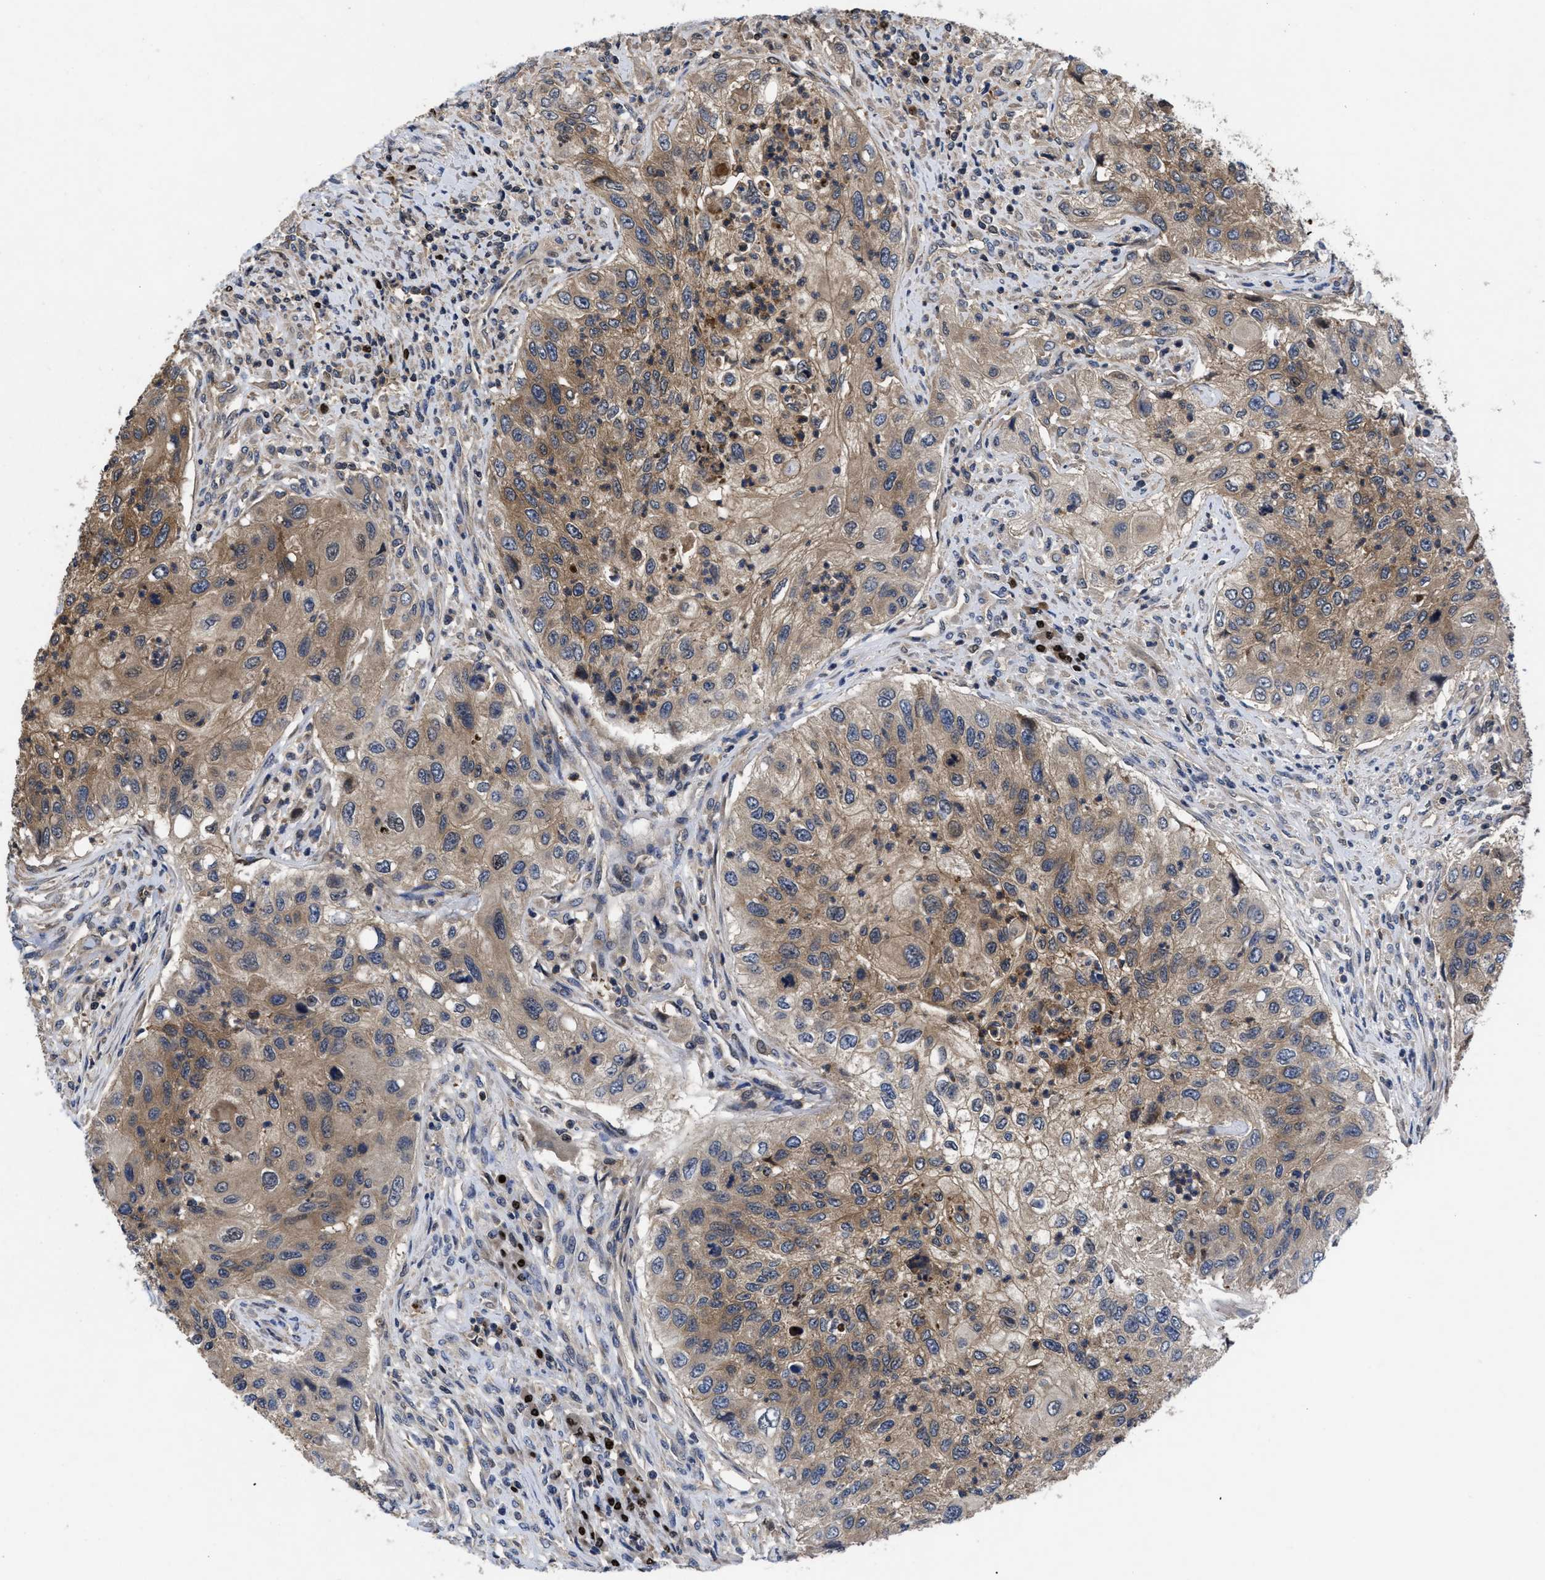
{"staining": {"intensity": "moderate", "quantity": ">75%", "location": "cytoplasmic/membranous"}, "tissue": "urothelial cancer", "cell_type": "Tumor cells", "image_type": "cancer", "snomed": [{"axis": "morphology", "description": "Urothelial carcinoma, High grade"}, {"axis": "topography", "description": "Urinary bladder"}], "caption": "Moderate cytoplasmic/membranous expression for a protein is seen in about >75% of tumor cells of urothelial cancer using immunohistochemistry (IHC).", "gene": "FAM200A", "patient": {"sex": "female", "age": 60}}